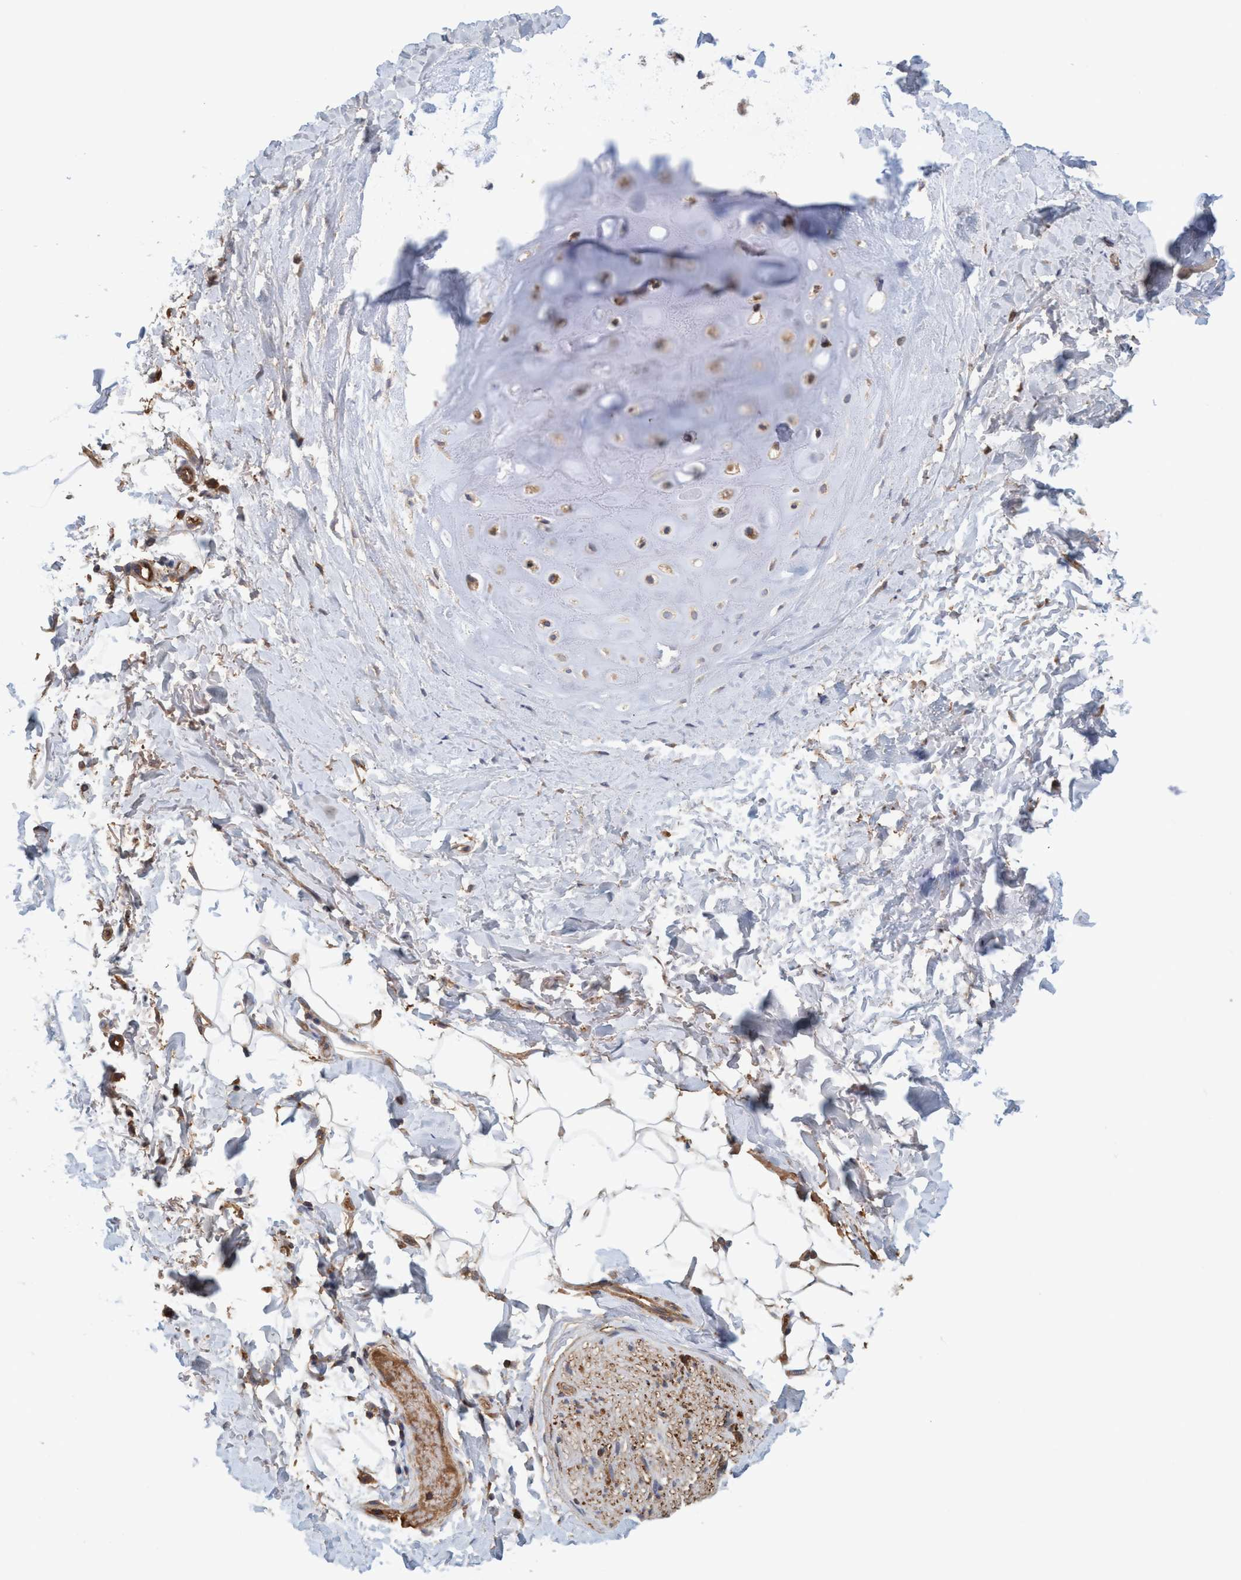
{"staining": {"intensity": "moderate", "quantity": ">75%", "location": "cytoplasmic/membranous"}, "tissue": "adipose tissue", "cell_type": "Adipocytes", "image_type": "normal", "snomed": [{"axis": "morphology", "description": "Normal tissue, NOS"}, {"axis": "topography", "description": "Cartilage tissue"}, {"axis": "topography", "description": "Bronchus"}], "caption": "Immunohistochemistry photomicrograph of benign adipose tissue: adipose tissue stained using immunohistochemistry (IHC) demonstrates medium levels of moderate protein expression localized specifically in the cytoplasmic/membranous of adipocytes, appearing as a cytoplasmic/membranous brown color.", "gene": "SPECC1", "patient": {"sex": "female", "age": 73}}